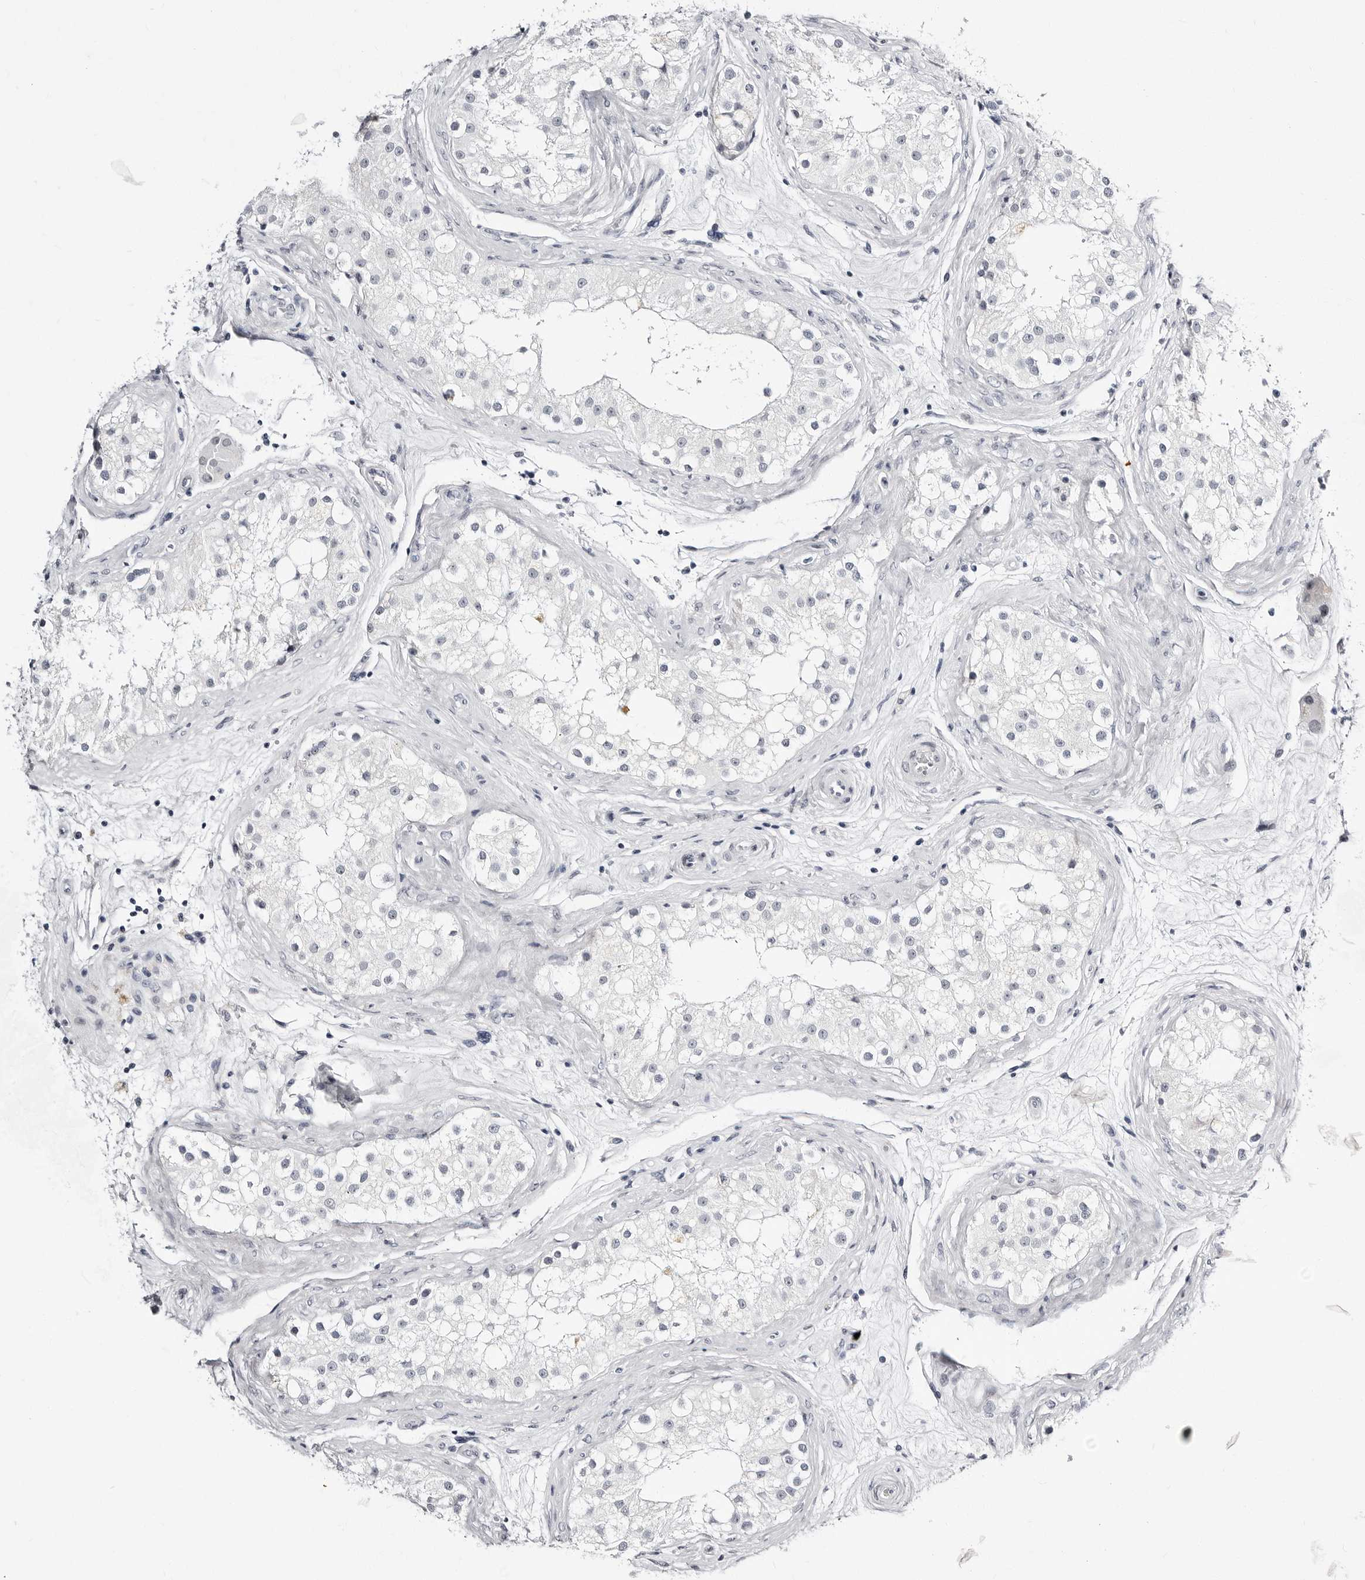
{"staining": {"intensity": "negative", "quantity": "none", "location": "none"}, "tissue": "testis", "cell_type": "Cells in seminiferous ducts", "image_type": "normal", "snomed": [{"axis": "morphology", "description": "Normal tissue, NOS"}, {"axis": "topography", "description": "Testis"}], "caption": "A high-resolution histopathology image shows IHC staining of benign testis, which exhibits no significant positivity in cells in seminiferous ducts.", "gene": "VEZF1", "patient": {"sex": "male", "age": 84}}